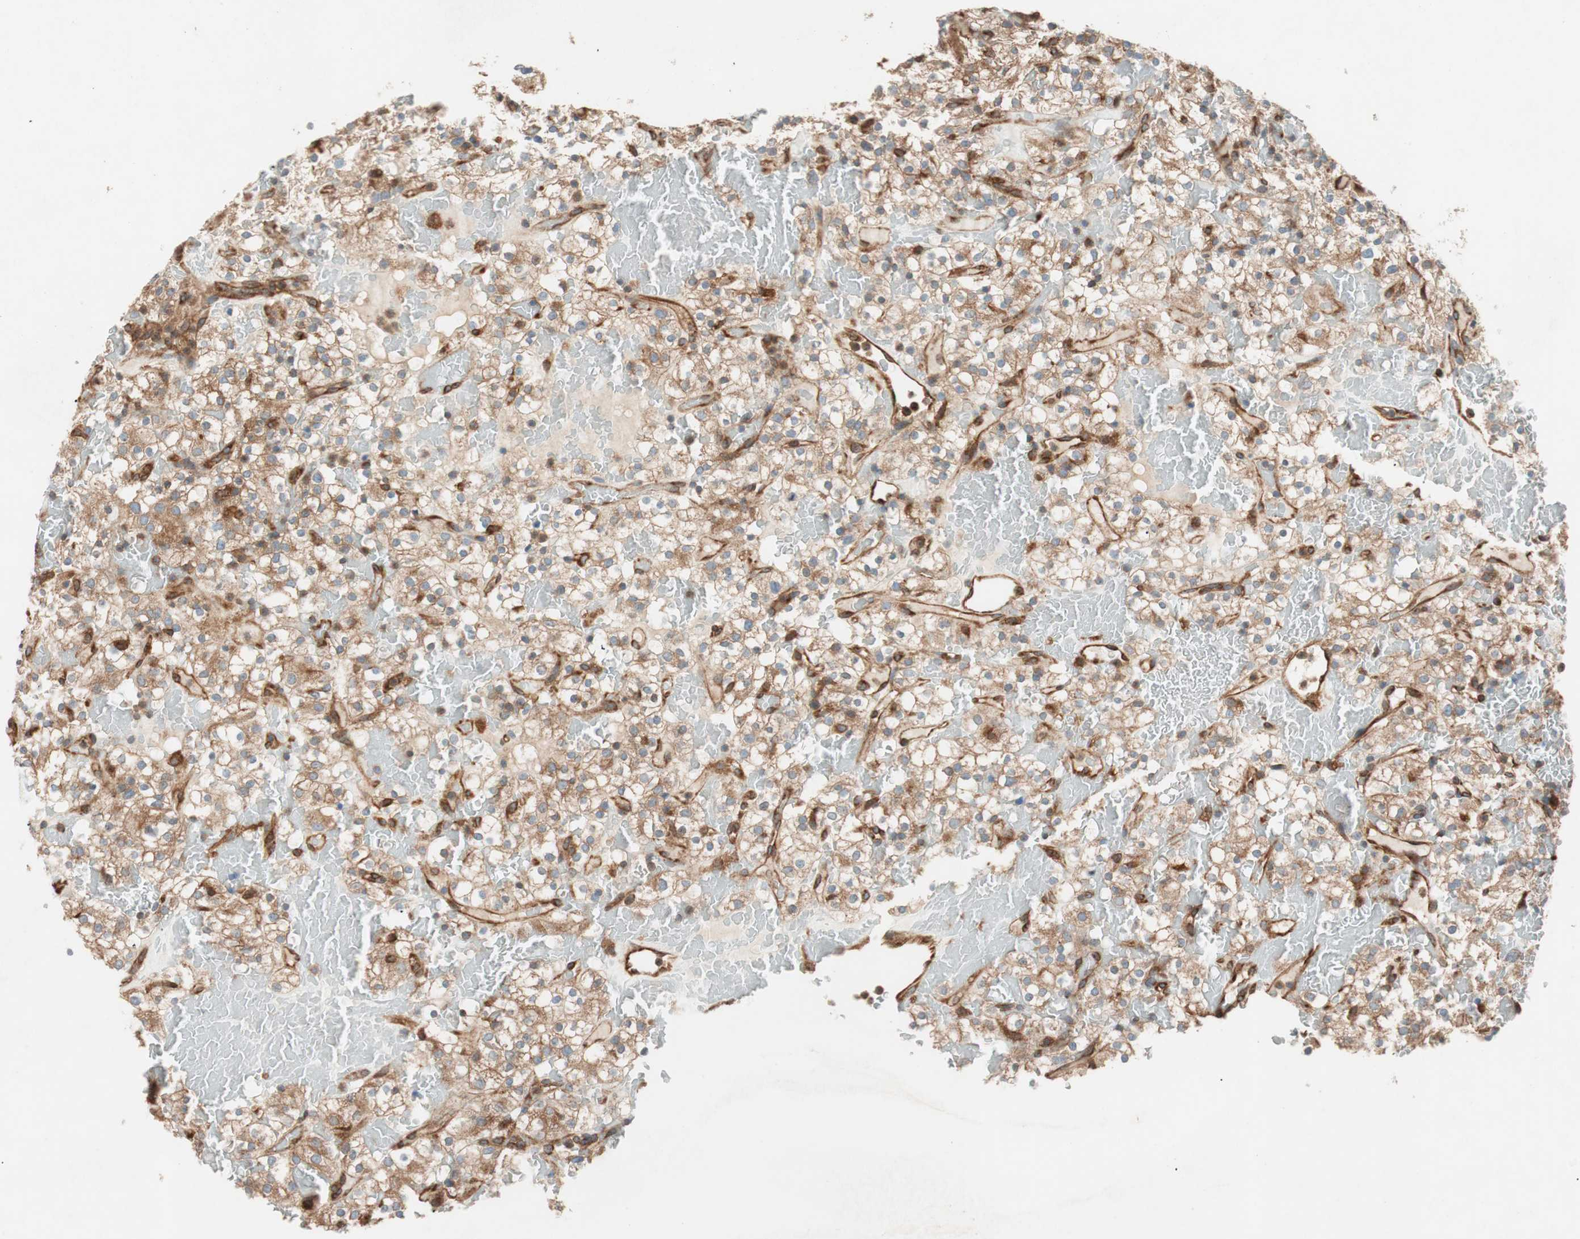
{"staining": {"intensity": "moderate", "quantity": ">75%", "location": "cytoplasmic/membranous"}, "tissue": "renal cancer", "cell_type": "Tumor cells", "image_type": "cancer", "snomed": [{"axis": "morphology", "description": "Normal tissue, NOS"}, {"axis": "morphology", "description": "Adenocarcinoma, NOS"}, {"axis": "topography", "description": "Kidney"}], "caption": "IHC staining of adenocarcinoma (renal), which demonstrates medium levels of moderate cytoplasmic/membranous positivity in approximately >75% of tumor cells indicating moderate cytoplasmic/membranous protein staining. The staining was performed using DAB (brown) for protein detection and nuclei were counterstained in hematoxylin (blue).", "gene": "RAB5A", "patient": {"sex": "female", "age": 72}}